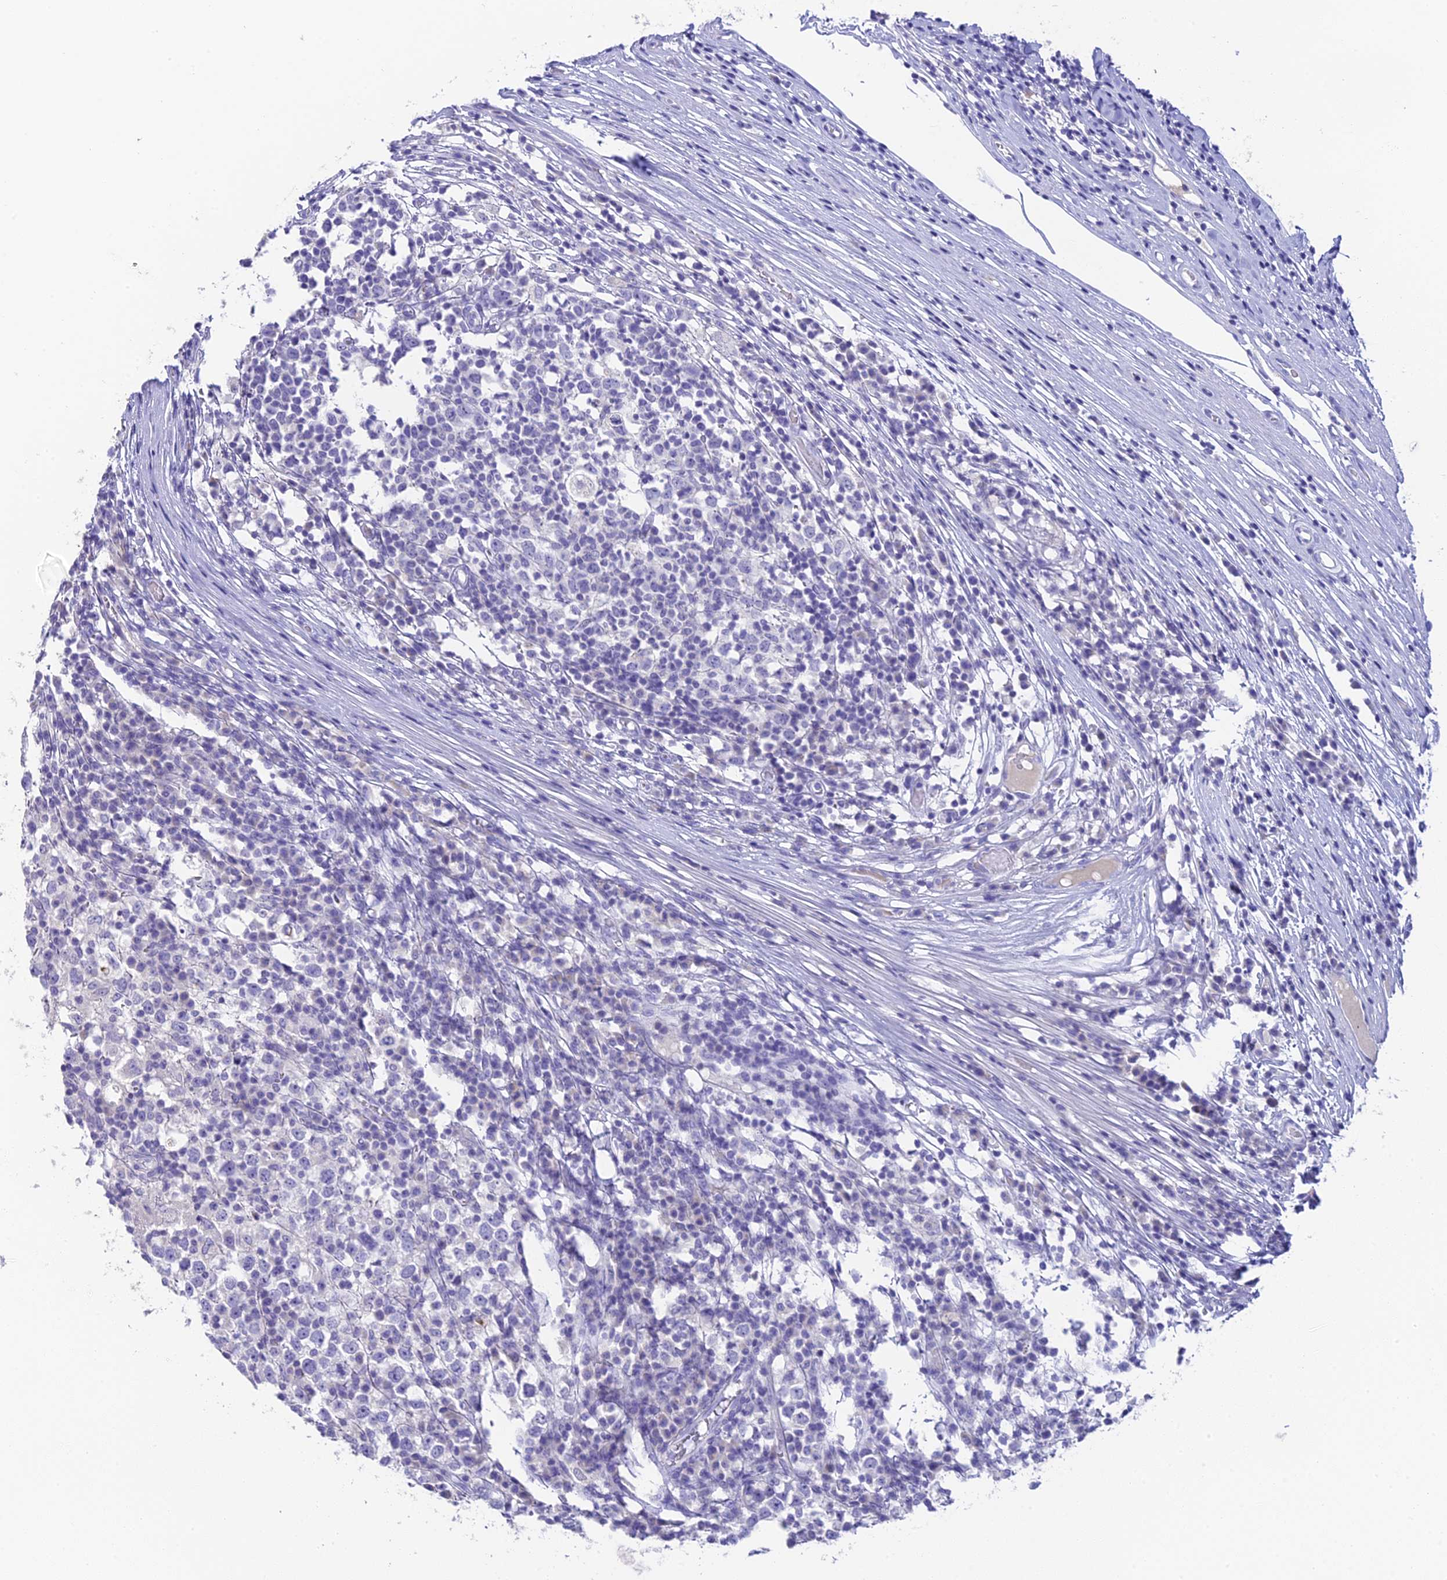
{"staining": {"intensity": "negative", "quantity": "none", "location": "none"}, "tissue": "testis cancer", "cell_type": "Tumor cells", "image_type": "cancer", "snomed": [{"axis": "morphology", "description": "Seminoma, NOS"}, {"axis": "topography", "description": "Testis"}], "caption": "Immunohistochemistry micrograph of neoplastic tissue: testis seminoma stained with DAB (3,3'-diaminobenzidine) exhibits no significant protein positivity in tumor cells. (DAB (3,3'-diaminobenzidine) immunohistochemistry (IHC) with hematoxylin counter stain).", "gene": "C12orf29", "patient": {"sex": "male", "age": 65}}